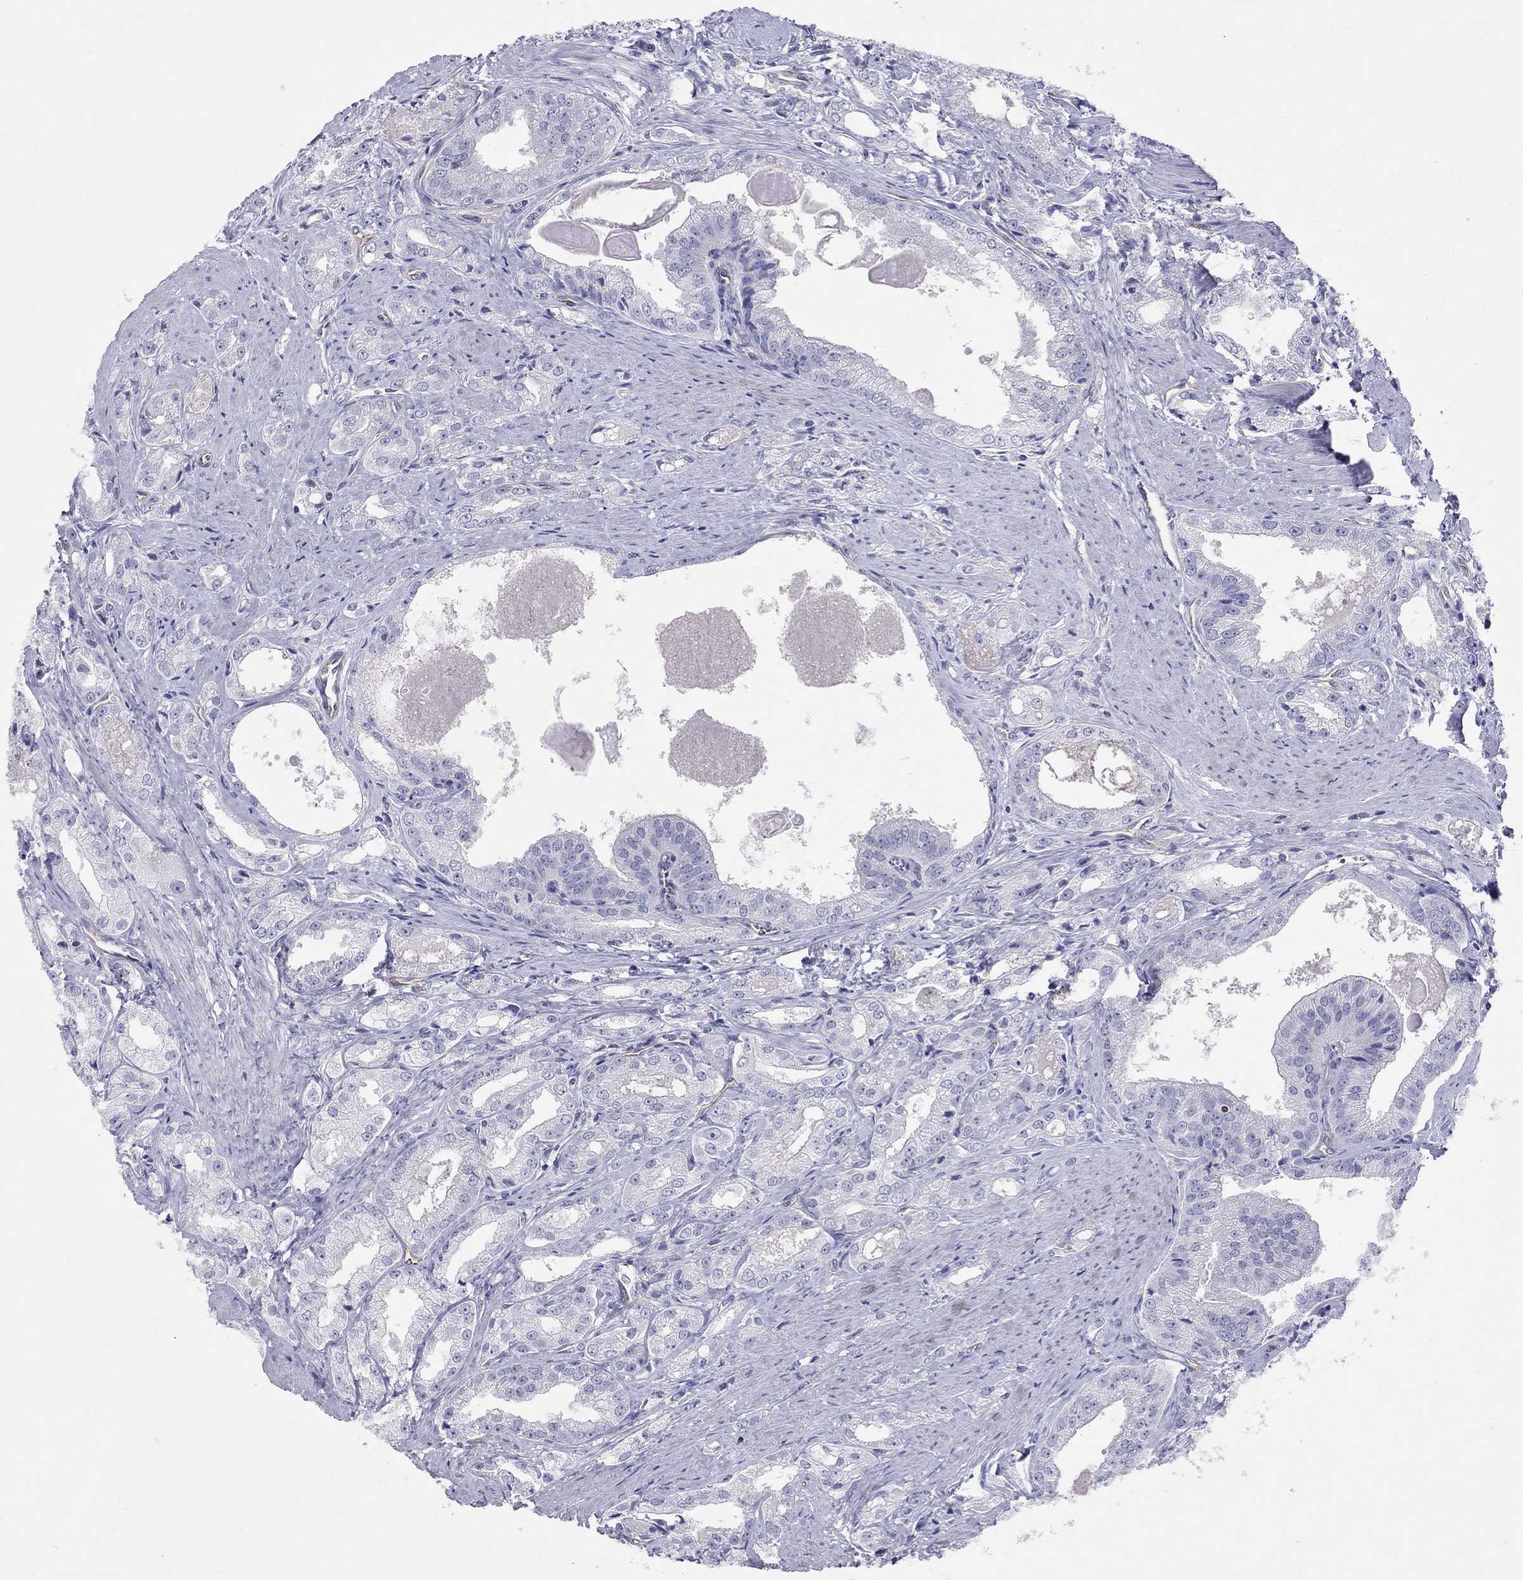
{"staining": {"intensity": "negative", "quantity": "none", "location": "none"}, "tissue": "prostate cancer", "cell_type": "Tumor cells", "image_type": "cancer", "snomed": [{"axis": "morphology", "description": "Adenocarcinoma, NOS"}, {"axis": "morphology", "description": "Adenocarcinoma, High grade"}, {"axis": "topography", "description": "Prostate"}], "caption": "Tumor cells show no significant protein staining in prostate cancer (adenocarcinoma (high-grade)). Nuclei are stained in blue.", "gene": "SPINT4", "patient": {"sex": "male", "age": 70}}